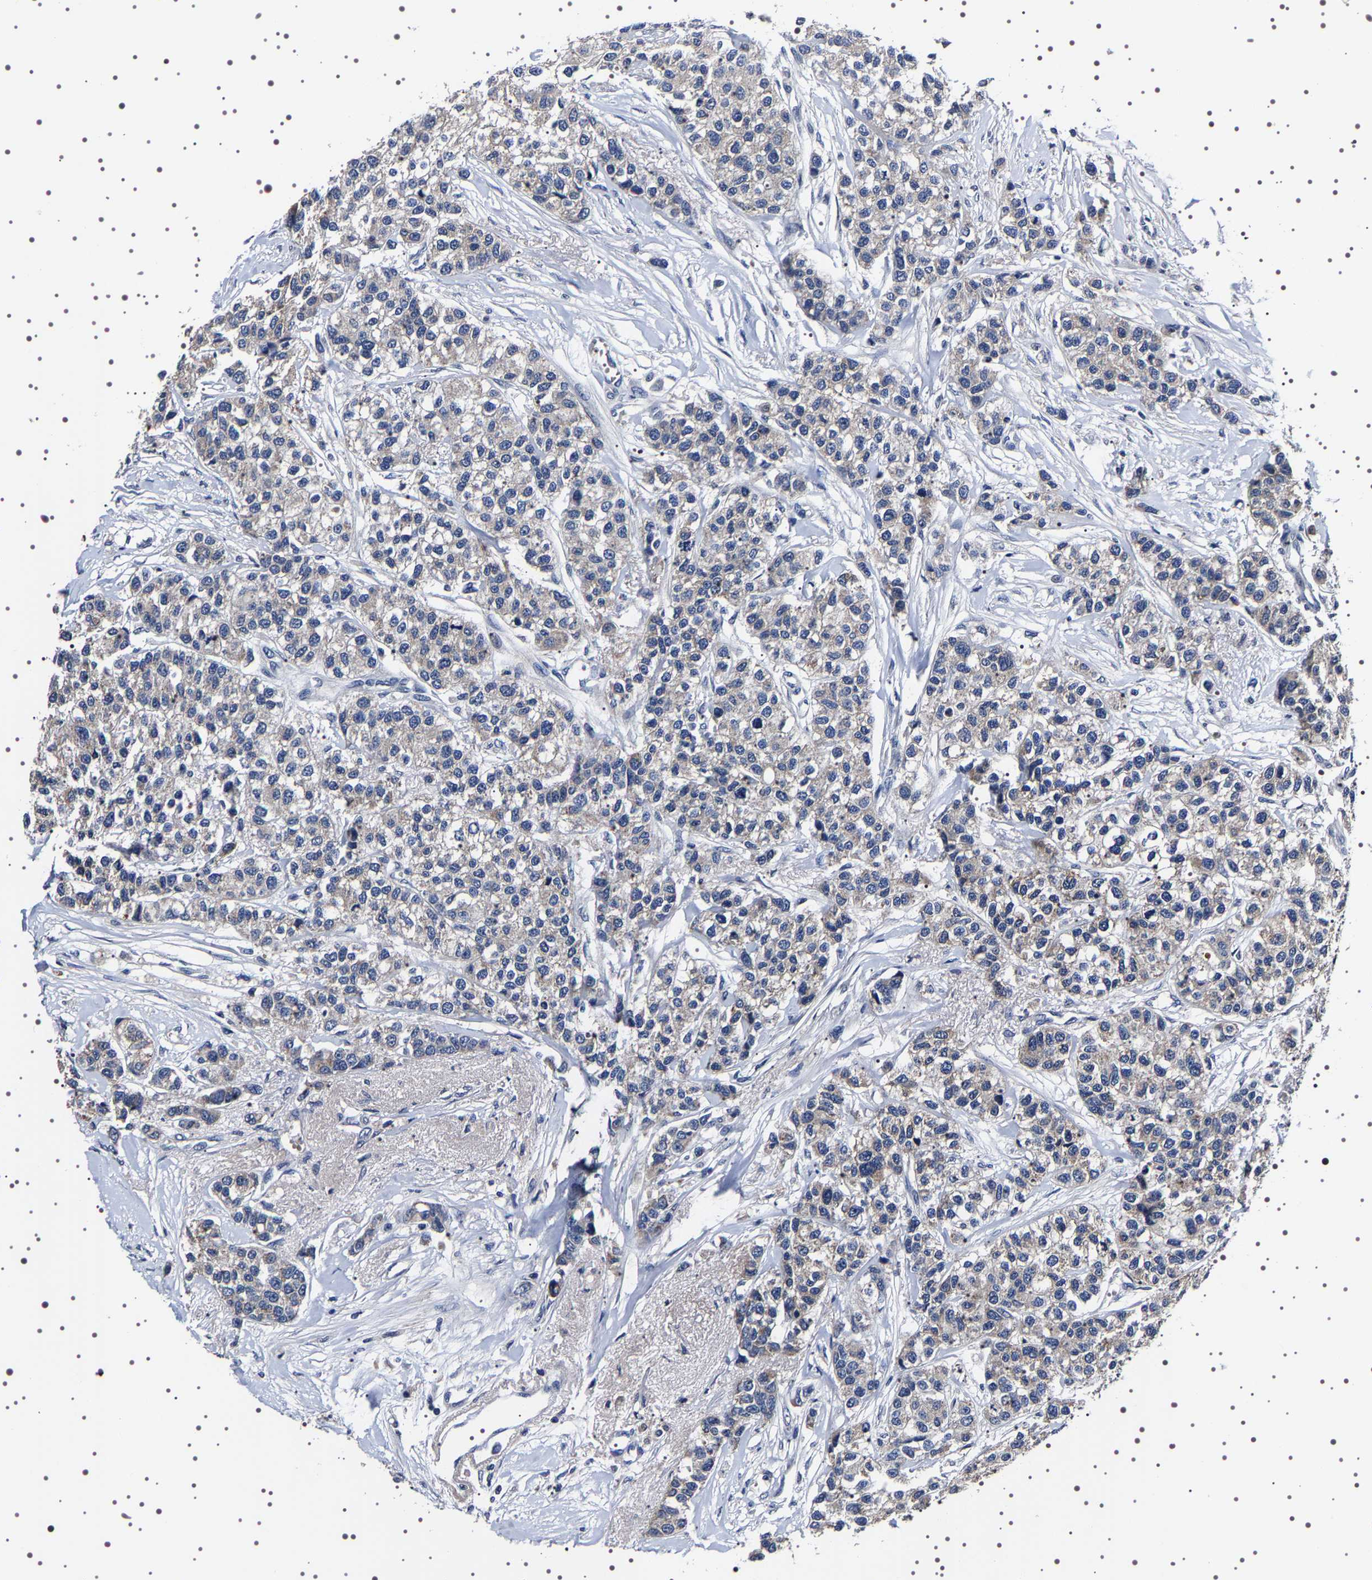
{"staining": {"intensity": "weak", "quantity": "25%-75%", "location": "cytoplasmic/membranous"}, "tissue": "breast cancer", "cell_type": "Tumor cells", "image_type": "cancer", "snomed": [{"axis": "morphology", "description": "Duct carcinoma"}, {"axis": "topography", "description": "Breast"}], "caption": "Immunohistochemistry of human breast cancer (intraductal carcinoma) shows low levels of weak cytoplasmic/membranous positivity in approximately 25%-75% of tumor cells.", "gene": "TARBP1", "patient": {"sex": "female", "age": 51}}